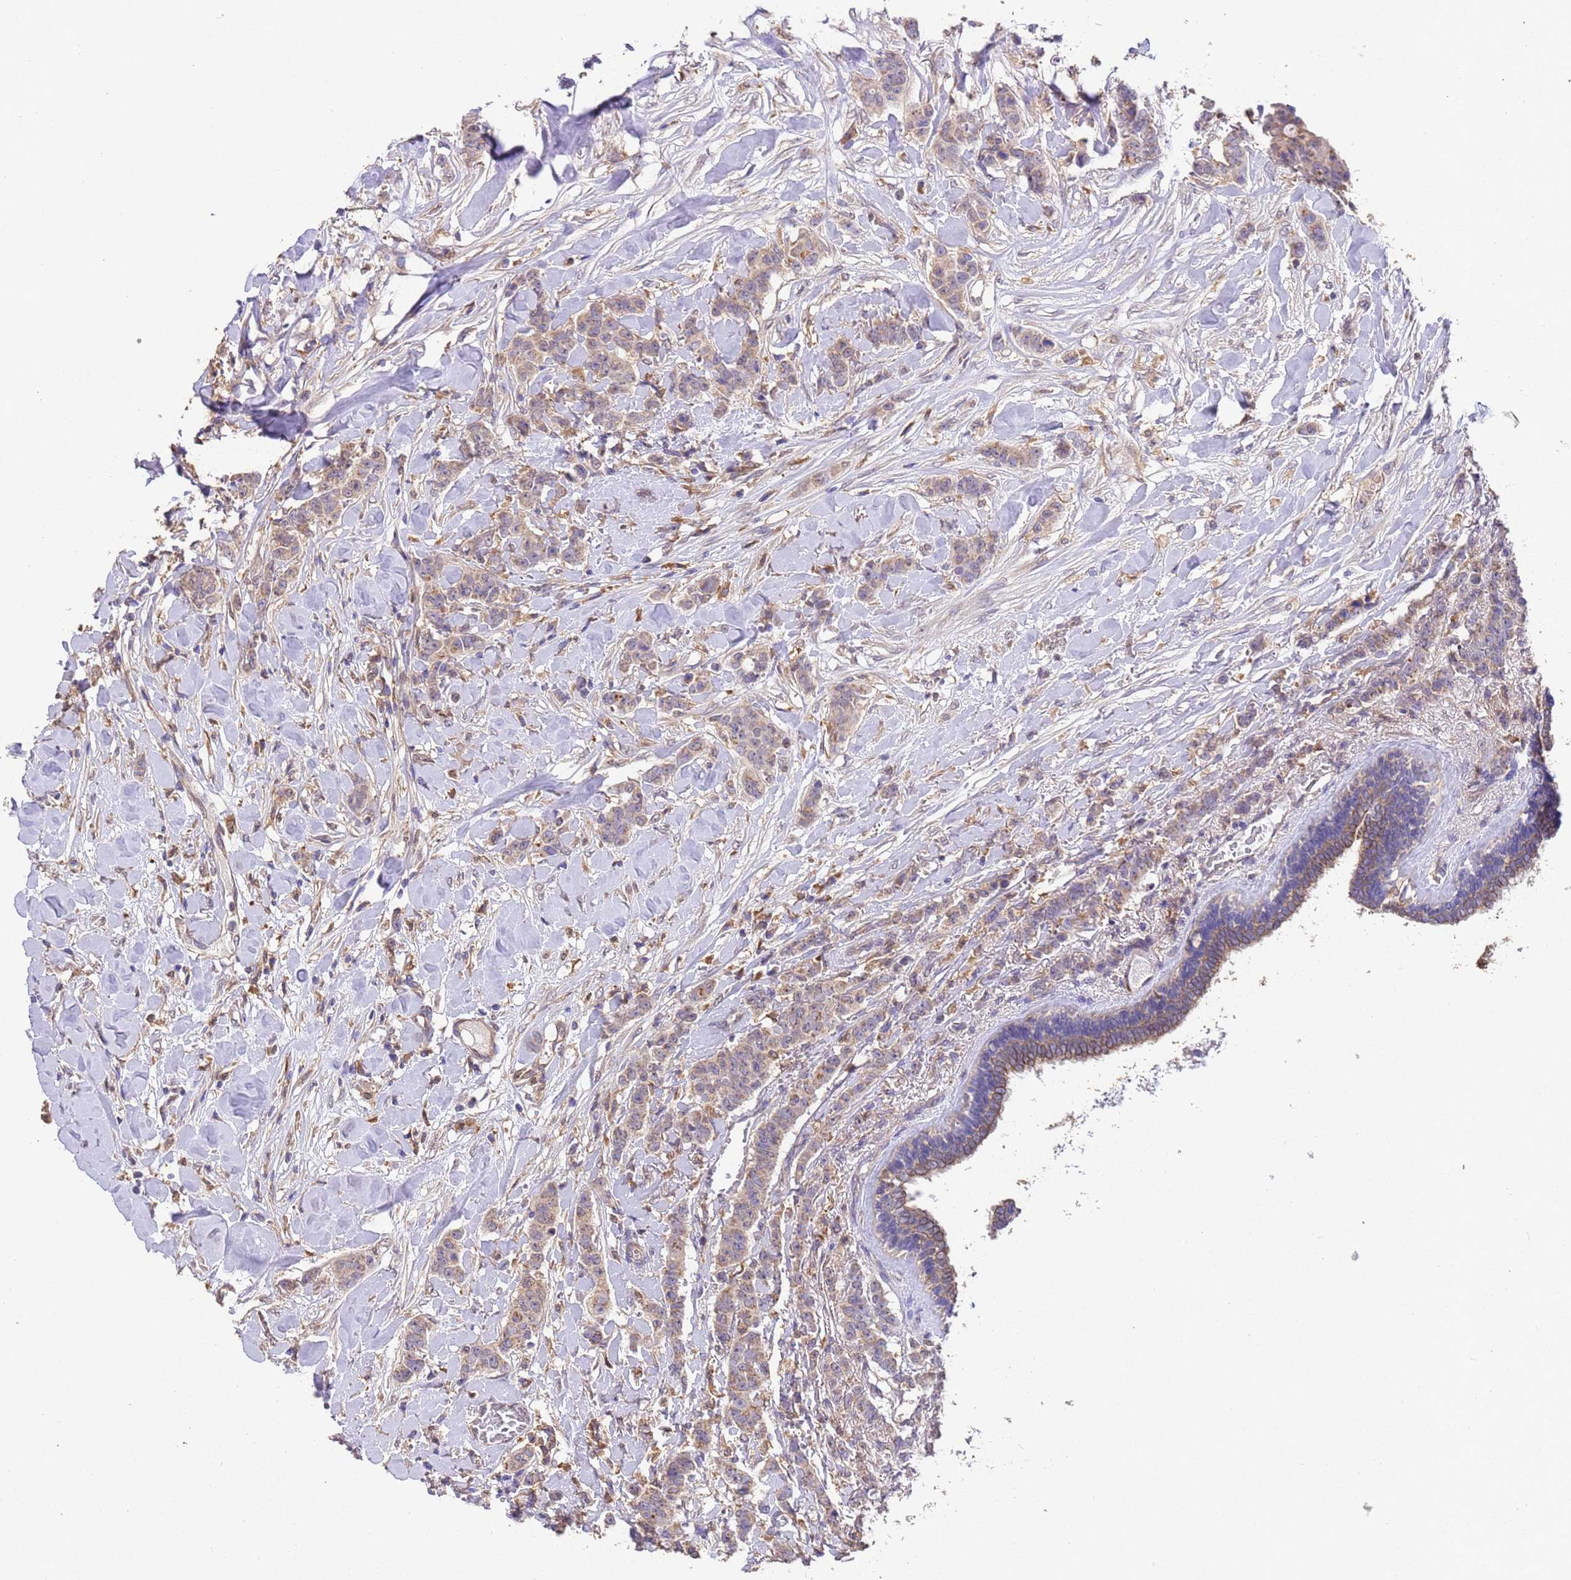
{"staining": {"intensity": "weak", "quantity": ">75%", "location": "cytoplasmic/membranous"}, "tissue": "breast cancer", "cell_type": "Tumor cells", "image_type": "cancer", "snomed": [{"axis": "morphology", "description": "Duct carcinoma"}, {"axis": "topography", "description": "Breast"}], "caption": "IHC staining of infiltrating ductal carcinoma (breast), which exhibits low levels of weak cytoplasmic/membranous staining in approximately >75% of tumor cells indicating weak cytoplasmic/membranous protein positivity. The staining was performed using DAB (3,3'-diaminobenzidine) (brown) for protein detection and nuclei were counterstained in hematoxylin (blue).", "gene": "NPHP1", "patient": {"sex": "female", "age": 40}}